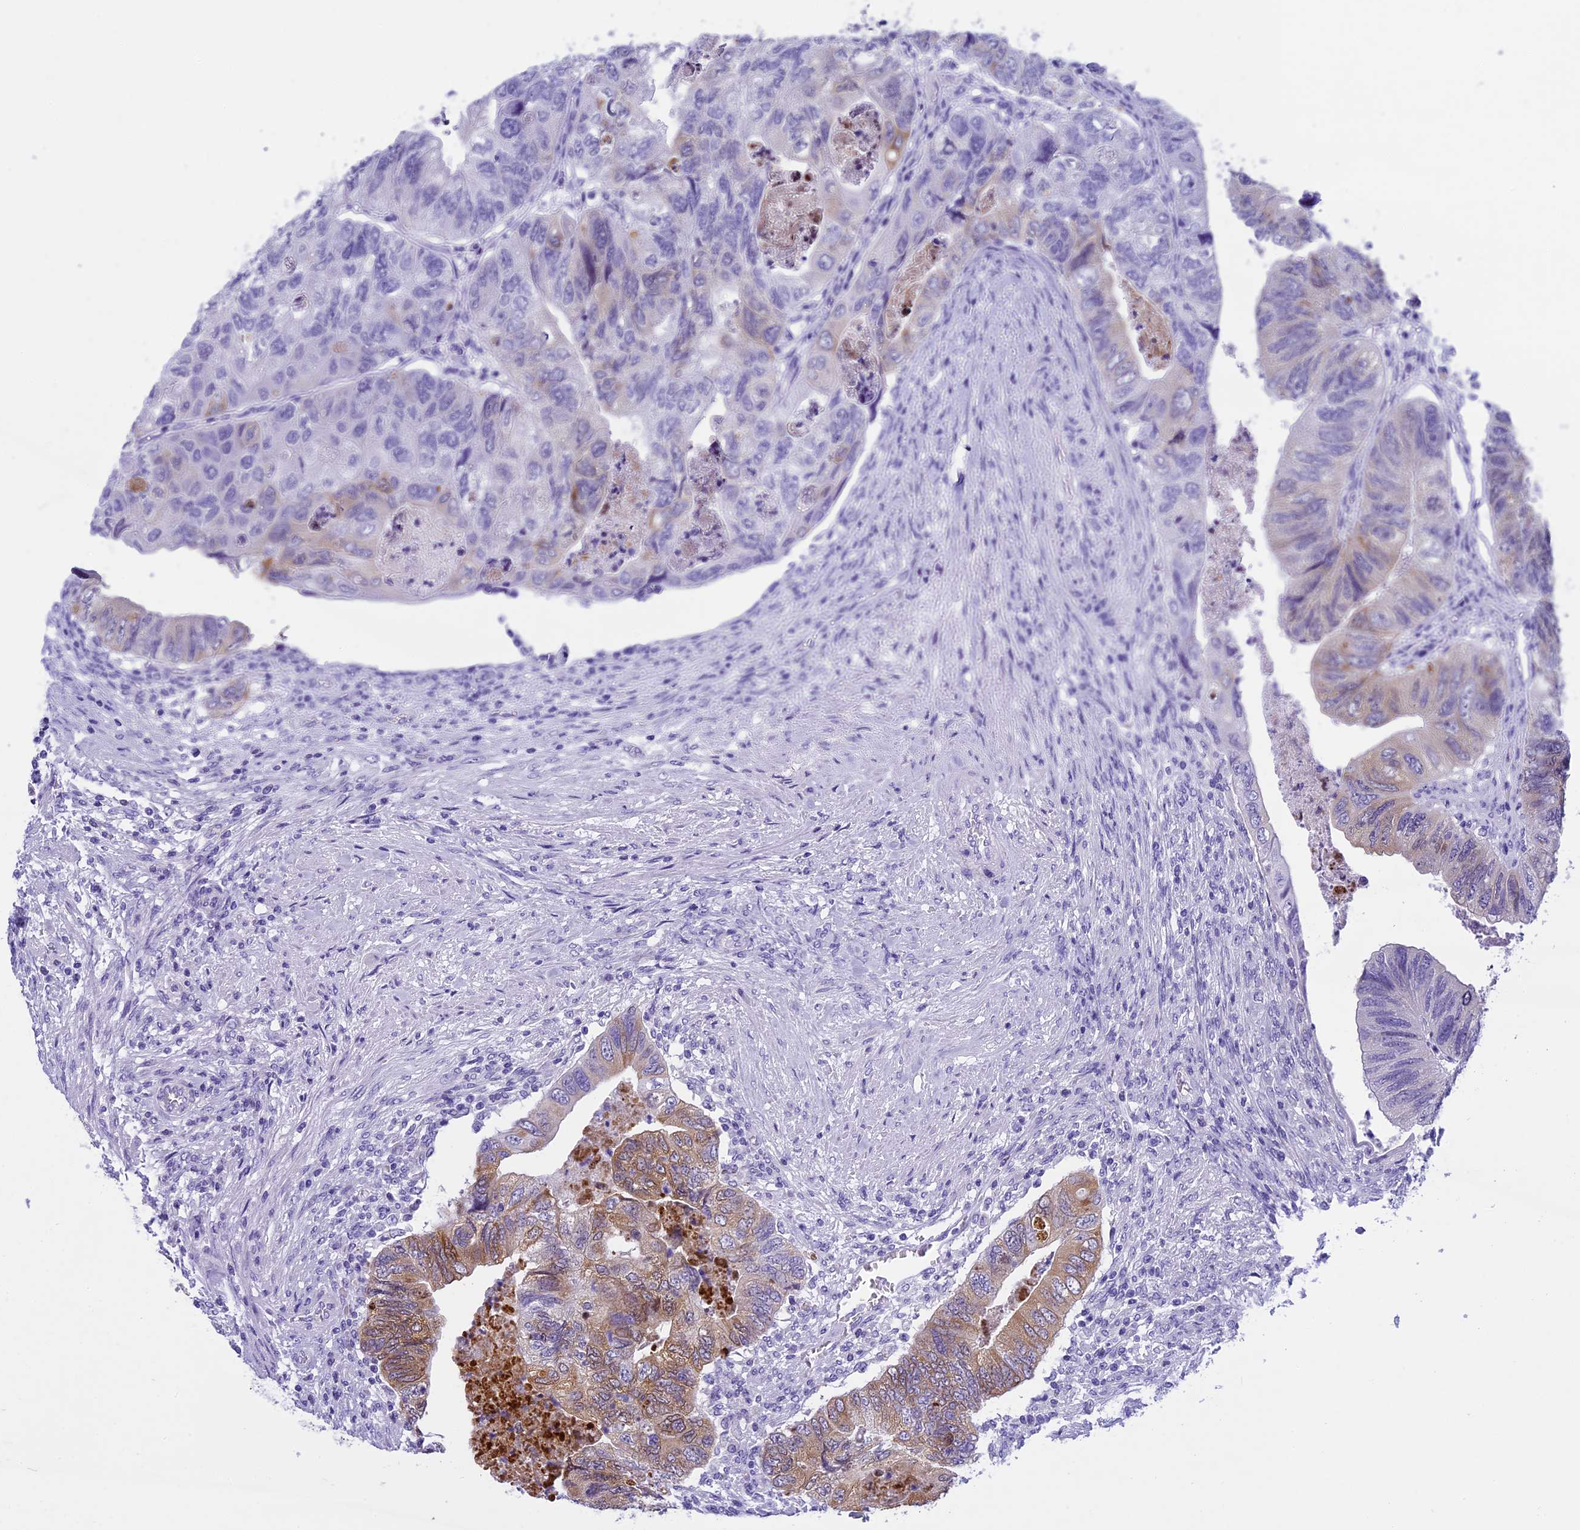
{"staining": {"intensity": "moderate", "quantity": "<25%", "location": "cytoplasmic/membranous"}, "tissue": "colorectal cancer", "cell_type": "Tumor cells", "image_type": "cancer", "snomed": [{"axis": "morphology", "description": "Adenocarcinoma, NOS"}, {"axis": "topography", "description": "Rectum"}], "caption": "Brown immunohistochemical staining in human colorectal cancer exhibits moderate cytoplasmic/membranous staining in about <25% of tumor cells.", "gene": "KCTD14", "patient": {"sex": "male", "age": 63}}